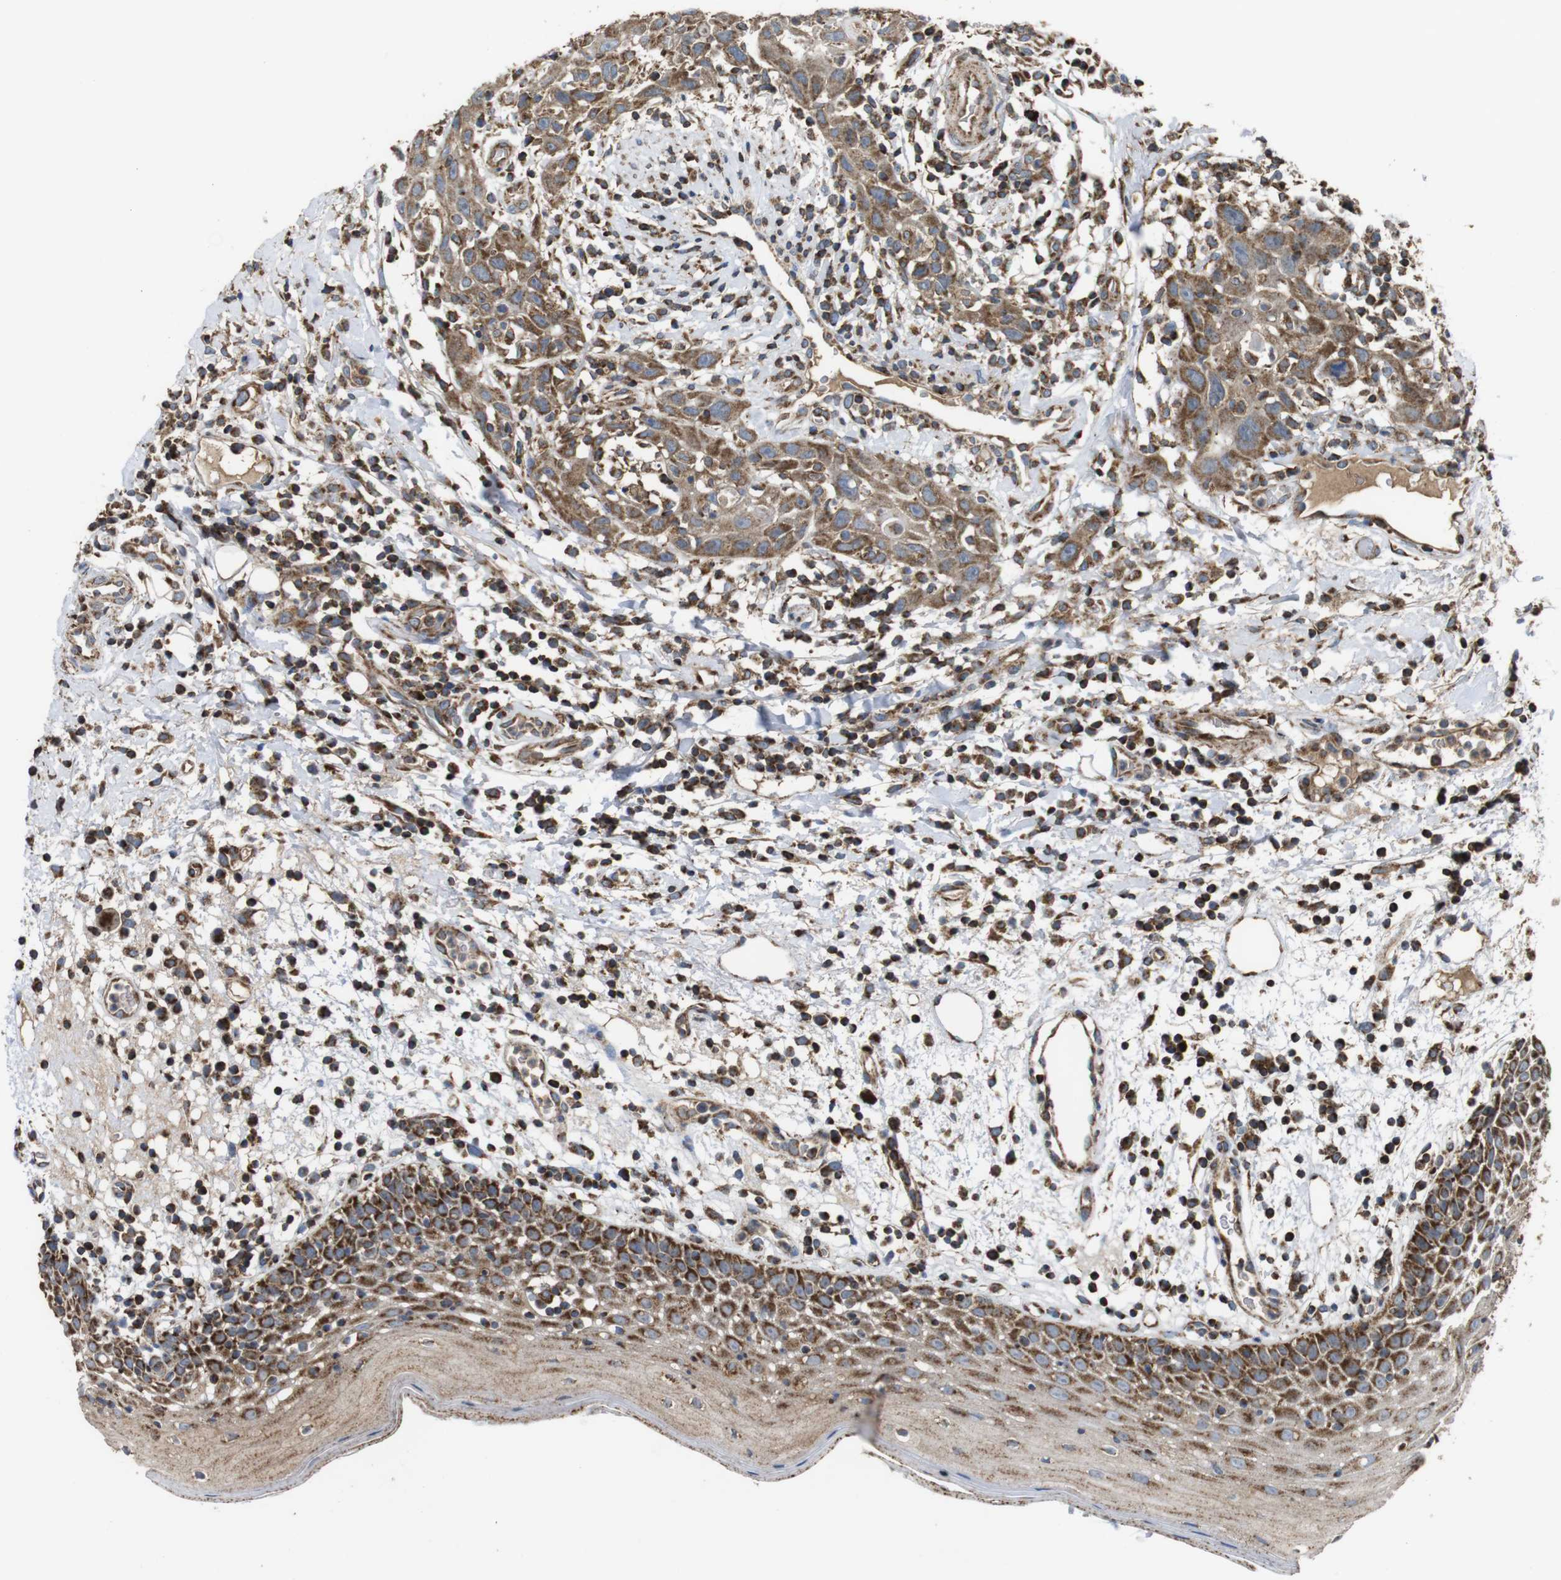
{"staining": {"intensity": "moderate", "quantity": "25%-75%", "location": "cytoplasmic/membranous"}, "tissue": "oral mucosa", "cell_type": "Squamous epithelial cells", "image_type": "normal", "snomed": [{"axis": "morphology", "description": "Normal tissue, NOS"}, {"axis": "morphology", "description": "Squamous cell carcinoma, NOS"}, {"axis": "topography", "description": "Skeletal muscle"}, {"axis": "topography", "description": "Oral tissue"}], "caption": "DAB immunohistochemical staining of benign oral mucosa demonstrates moderate cytoplasmic/membranous protein staining in about 25%-75% of squamous epithelial cells. The staining was performed using DAB (3,3'-diaminobenzidine) to visualize the protein expression in brown, while the nuclei were stained in blue with hematoxylin (Magnification: 20x).", "gene": "HK1", "patient": {"sex": "male", "age": 71}}